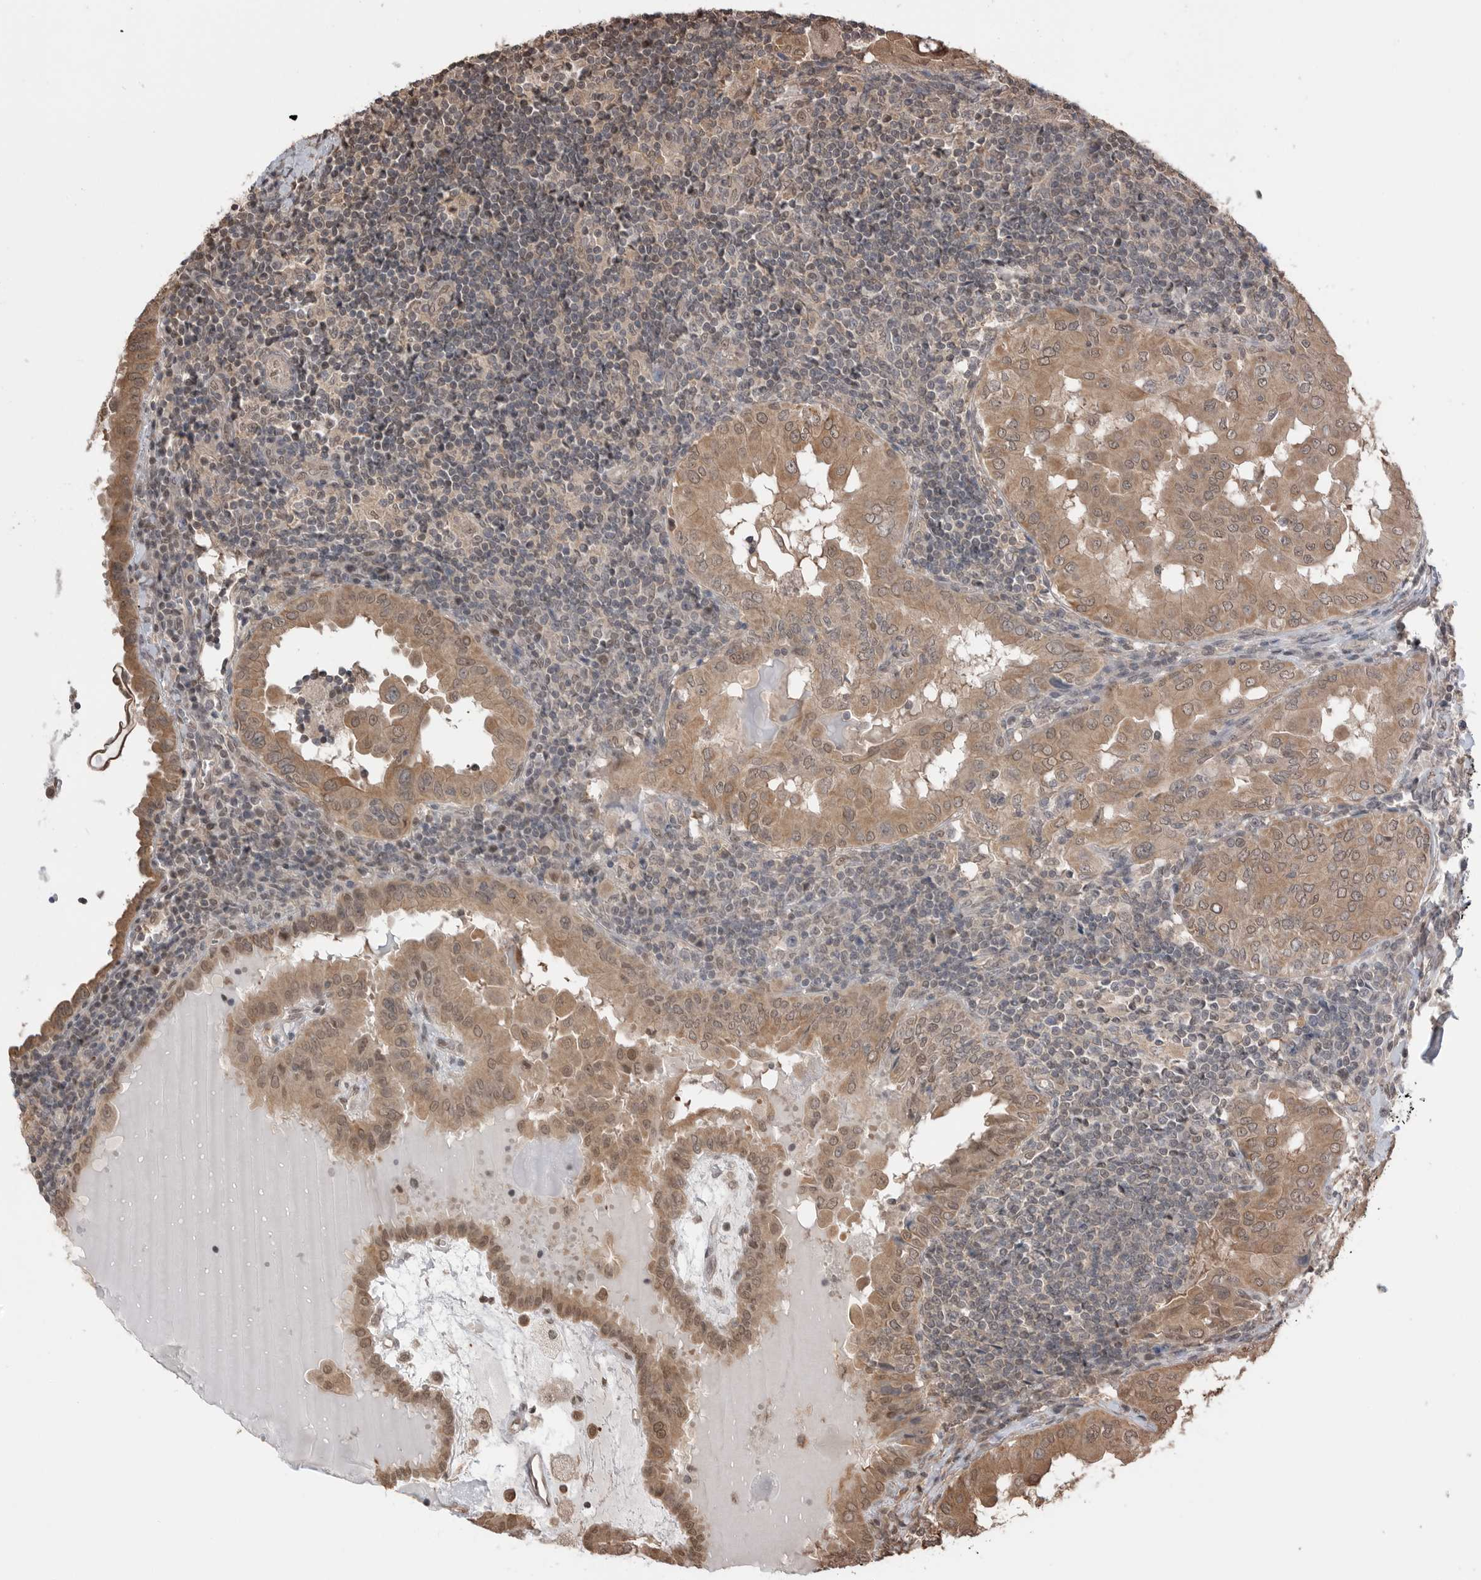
{"staining": {"intensity": "moderate", "quantity": ">75%", "location": "cytoplasmic/membranous,nuclear"}, "tissue": "thyroid cancer", "cell_type": "Tumor cells", "image_type": "cancer", "snomed": [{"axis": "morphology", "description": "Papillary adenocarcinoma, NOS"}, {"axis": "topography", "description": "Thyroid gland"}], "caption": "This is an image of IHC staining of thyroid papillary adenocarcinoma, which shows moderate staining in the cytoplasmic/membranous and nuclear of tumor cells.", "gene": "PEAK1", "patient": {"sex": "male", "age": 33}}